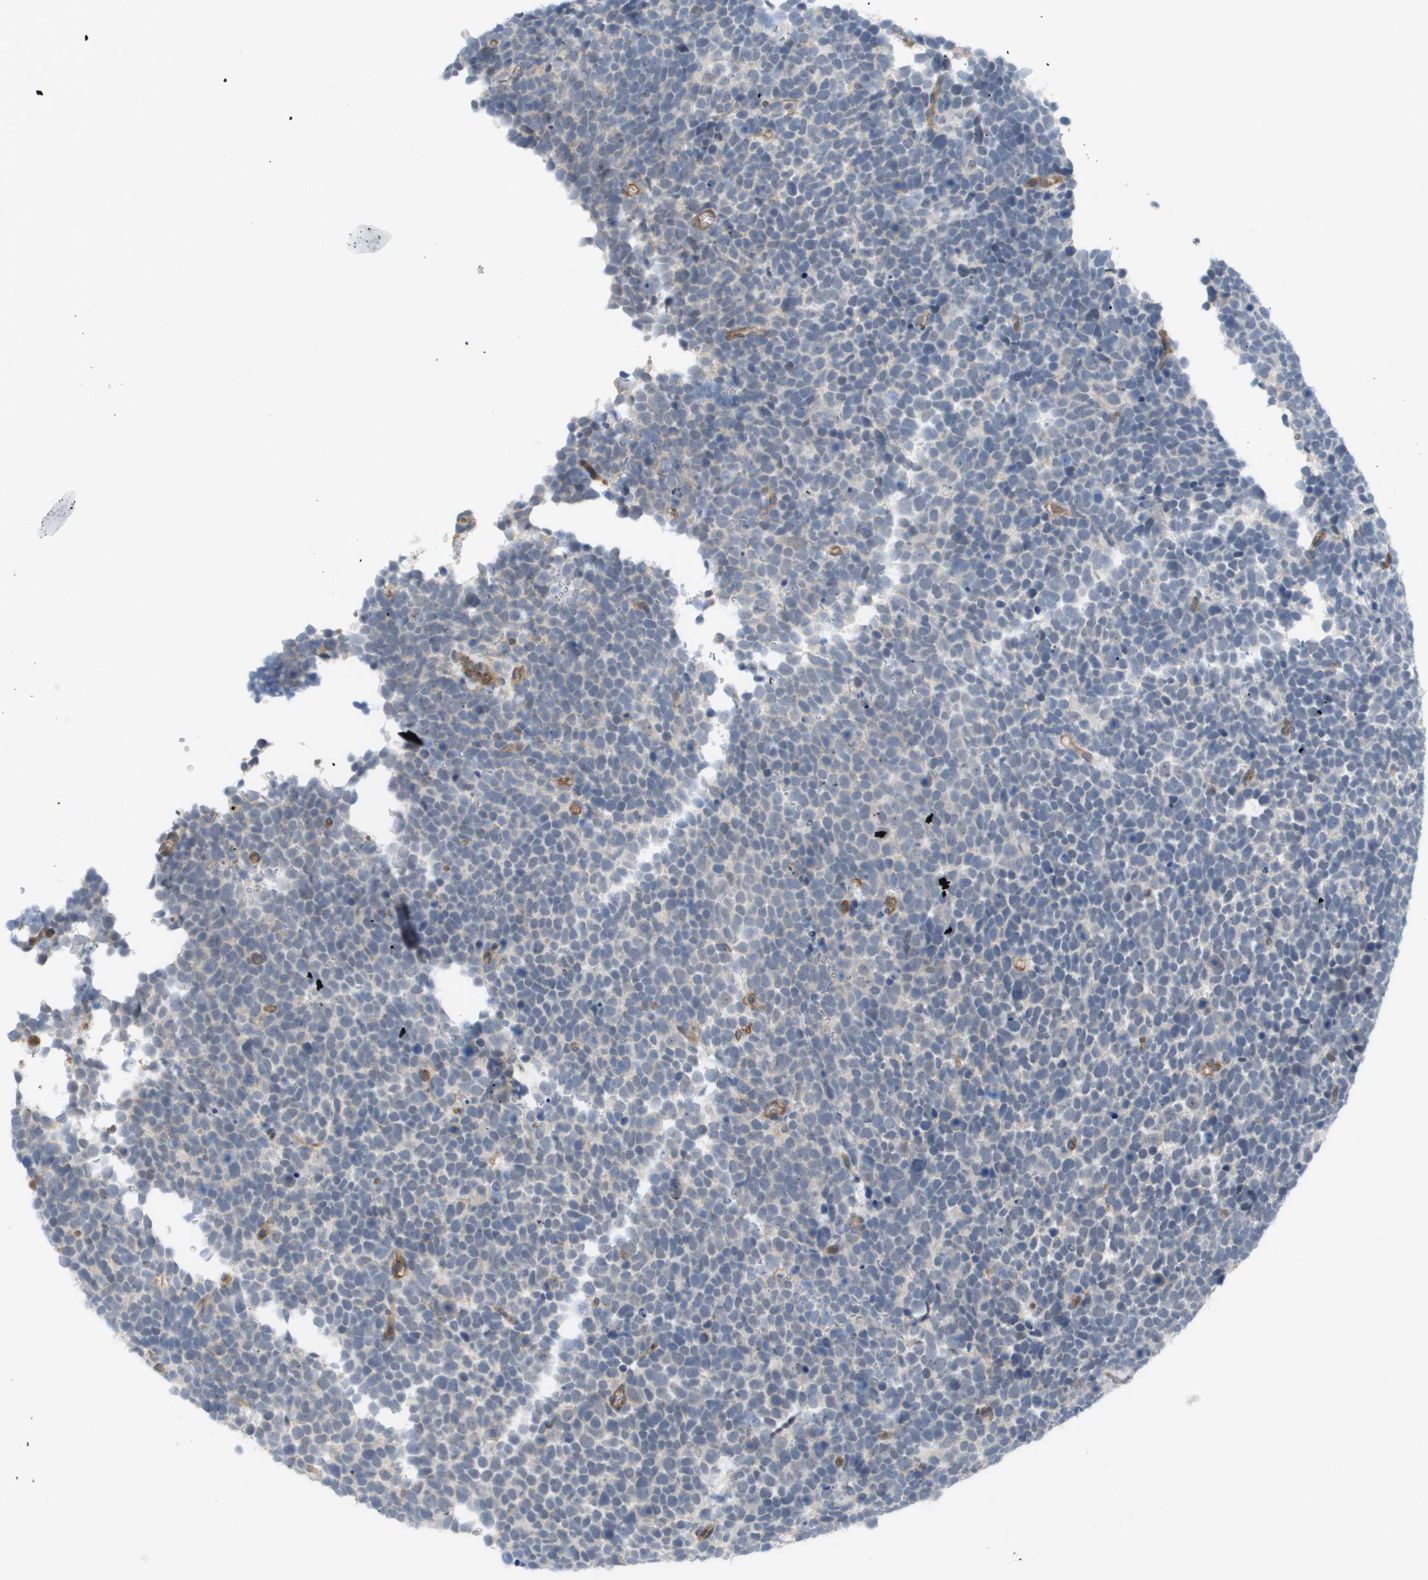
{"staining": {"intensity": "negative", "quantity": "none", "location": "none"}, "tissue": "urothelial cancer", "cell_type": "Tumor cells", "image_type": "cancer", "snomed": [{"axis": "morphology", "description": "Urothelial carcinoma, High grade"}, {"axis": "topography", "description": "Urinary bladder"}], "caption": "The micrograph demonstrates no staining of tumor cells in urothelial carcinoma (high-grade).", "gene": "MTARC2", "patient": {"sex": "female", "age": 82}}